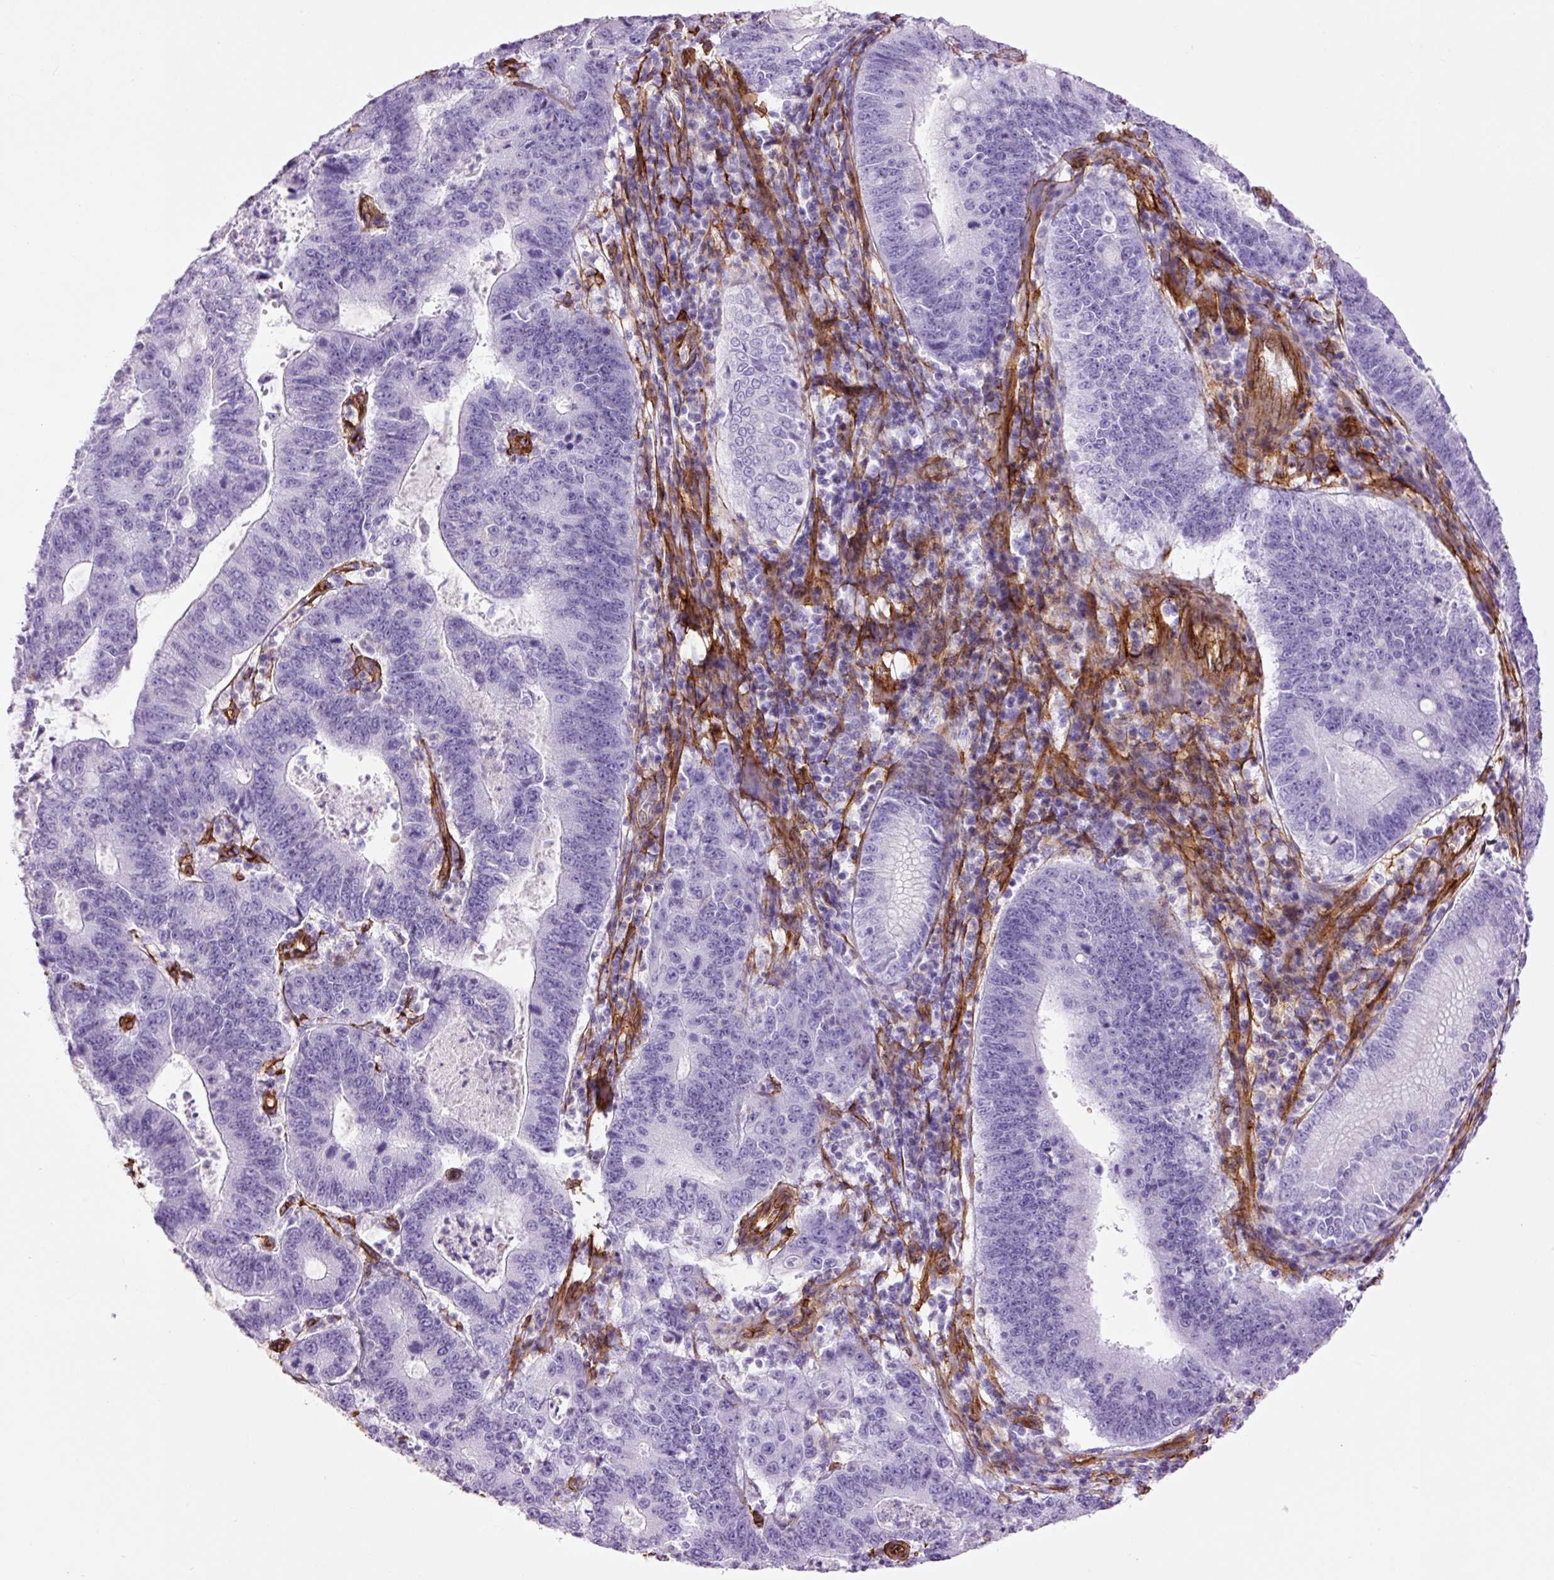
{"staining": {"intensity": "negative", "quantity": "none", "location": "none"}, "tissue": "stomach cancer", "cell_type": "Tumor cells", "image_type": "cancer", "snomed": [{"axis": "morphology", "description": "Adenocarcinoma, NOS"}, {"axis": "topography", "description": "Stomach"}], "caption": "The image reveals no staining of tumor cells in stomach cancer.", "gene": "CAV1", "patient": {"sex": "male", "age": 59}}